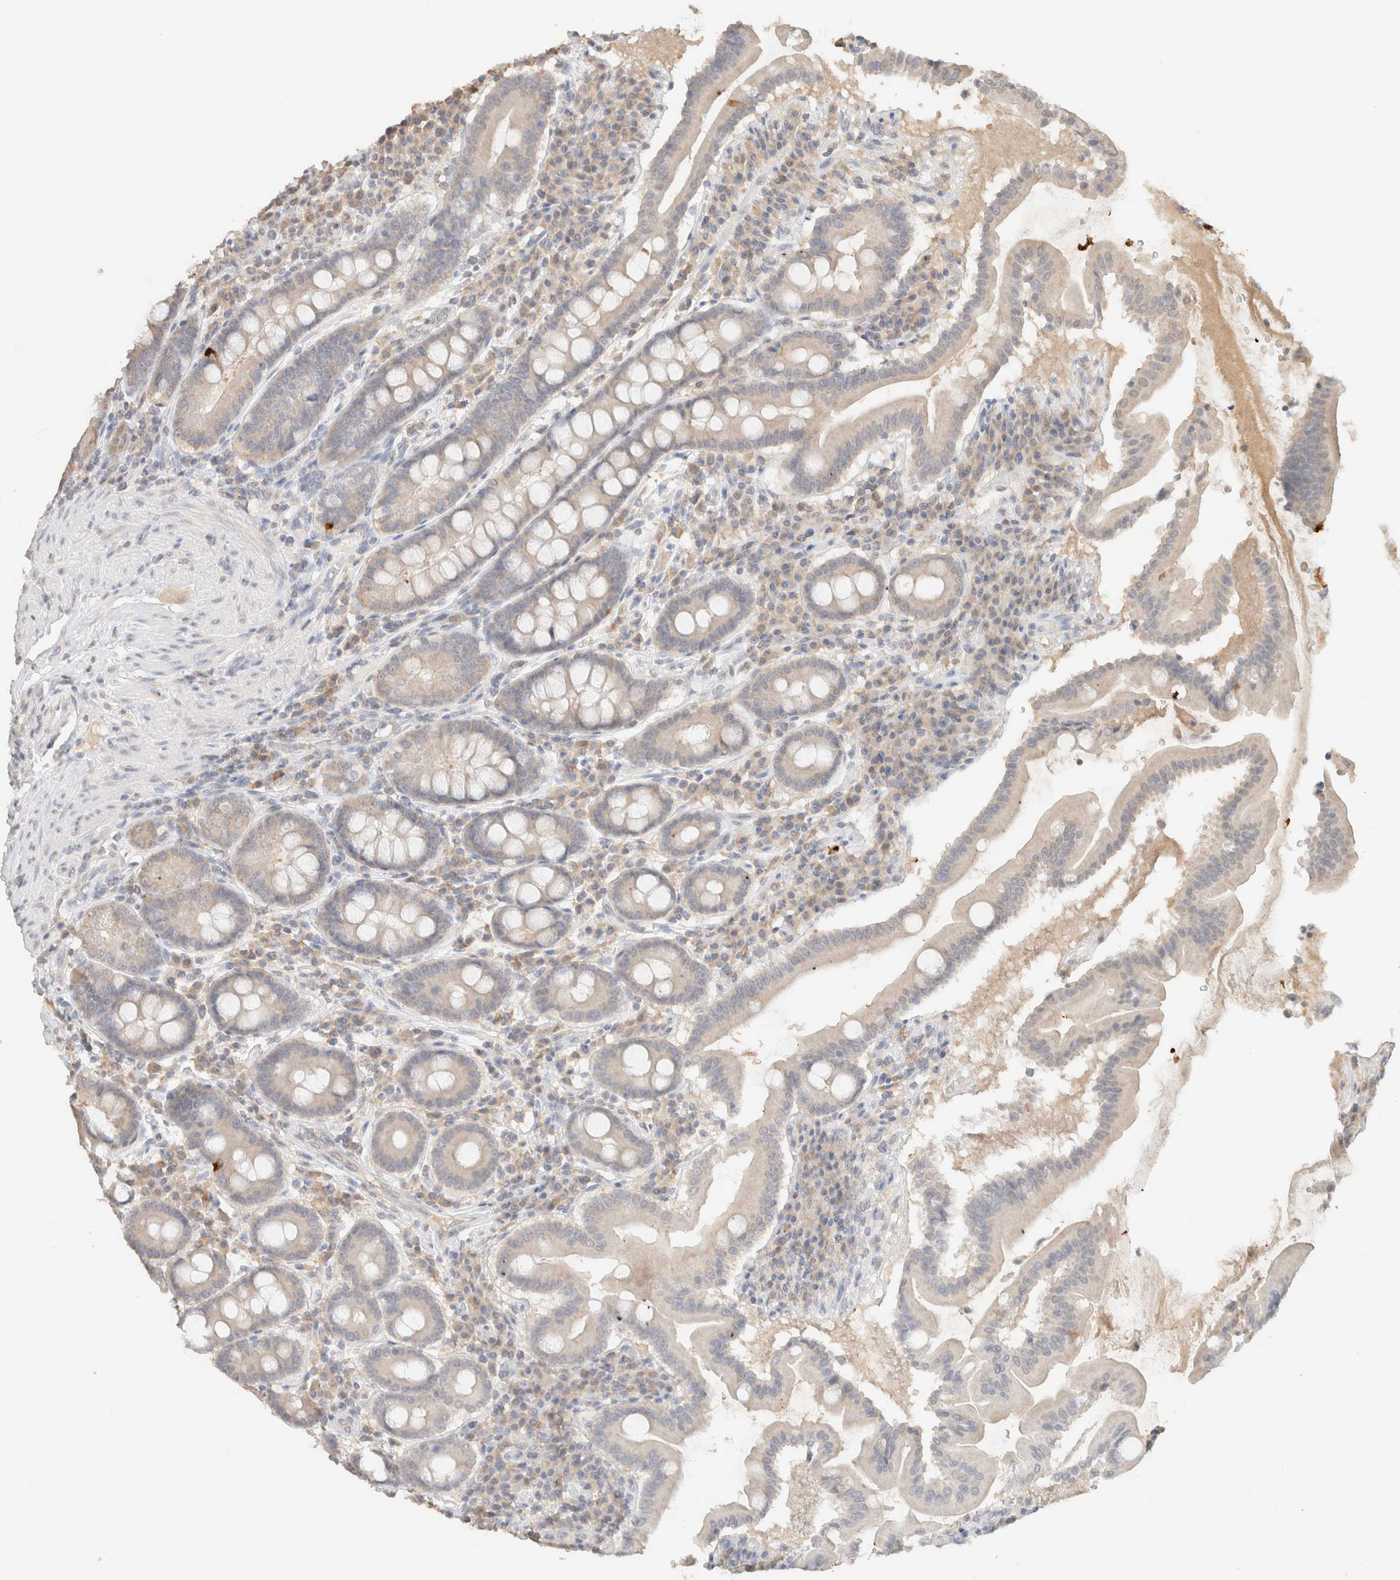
{"staining": {"intensity": "weak", "quantity": "<25%", "location": "cytoplasmic/membranous"}, "tissue": "duodenum", "cell_type": "Glandular cells", "image_type": "normal", "snomed": [{"axis": "morphology", "description": "Normal tissue, NOS"}, {"axis": "topography", "description": "Duodenum"}], "caption": "Glandular cells are negative for protein expression in benign human duodenum. The staining is performed using DAB (3,3'-diaminobenzidine) brown chromogen with nuclei counter-stained in using hematoxylin.", "gene": "CPA1", "patient": {"sex": "male", "age": 50}}